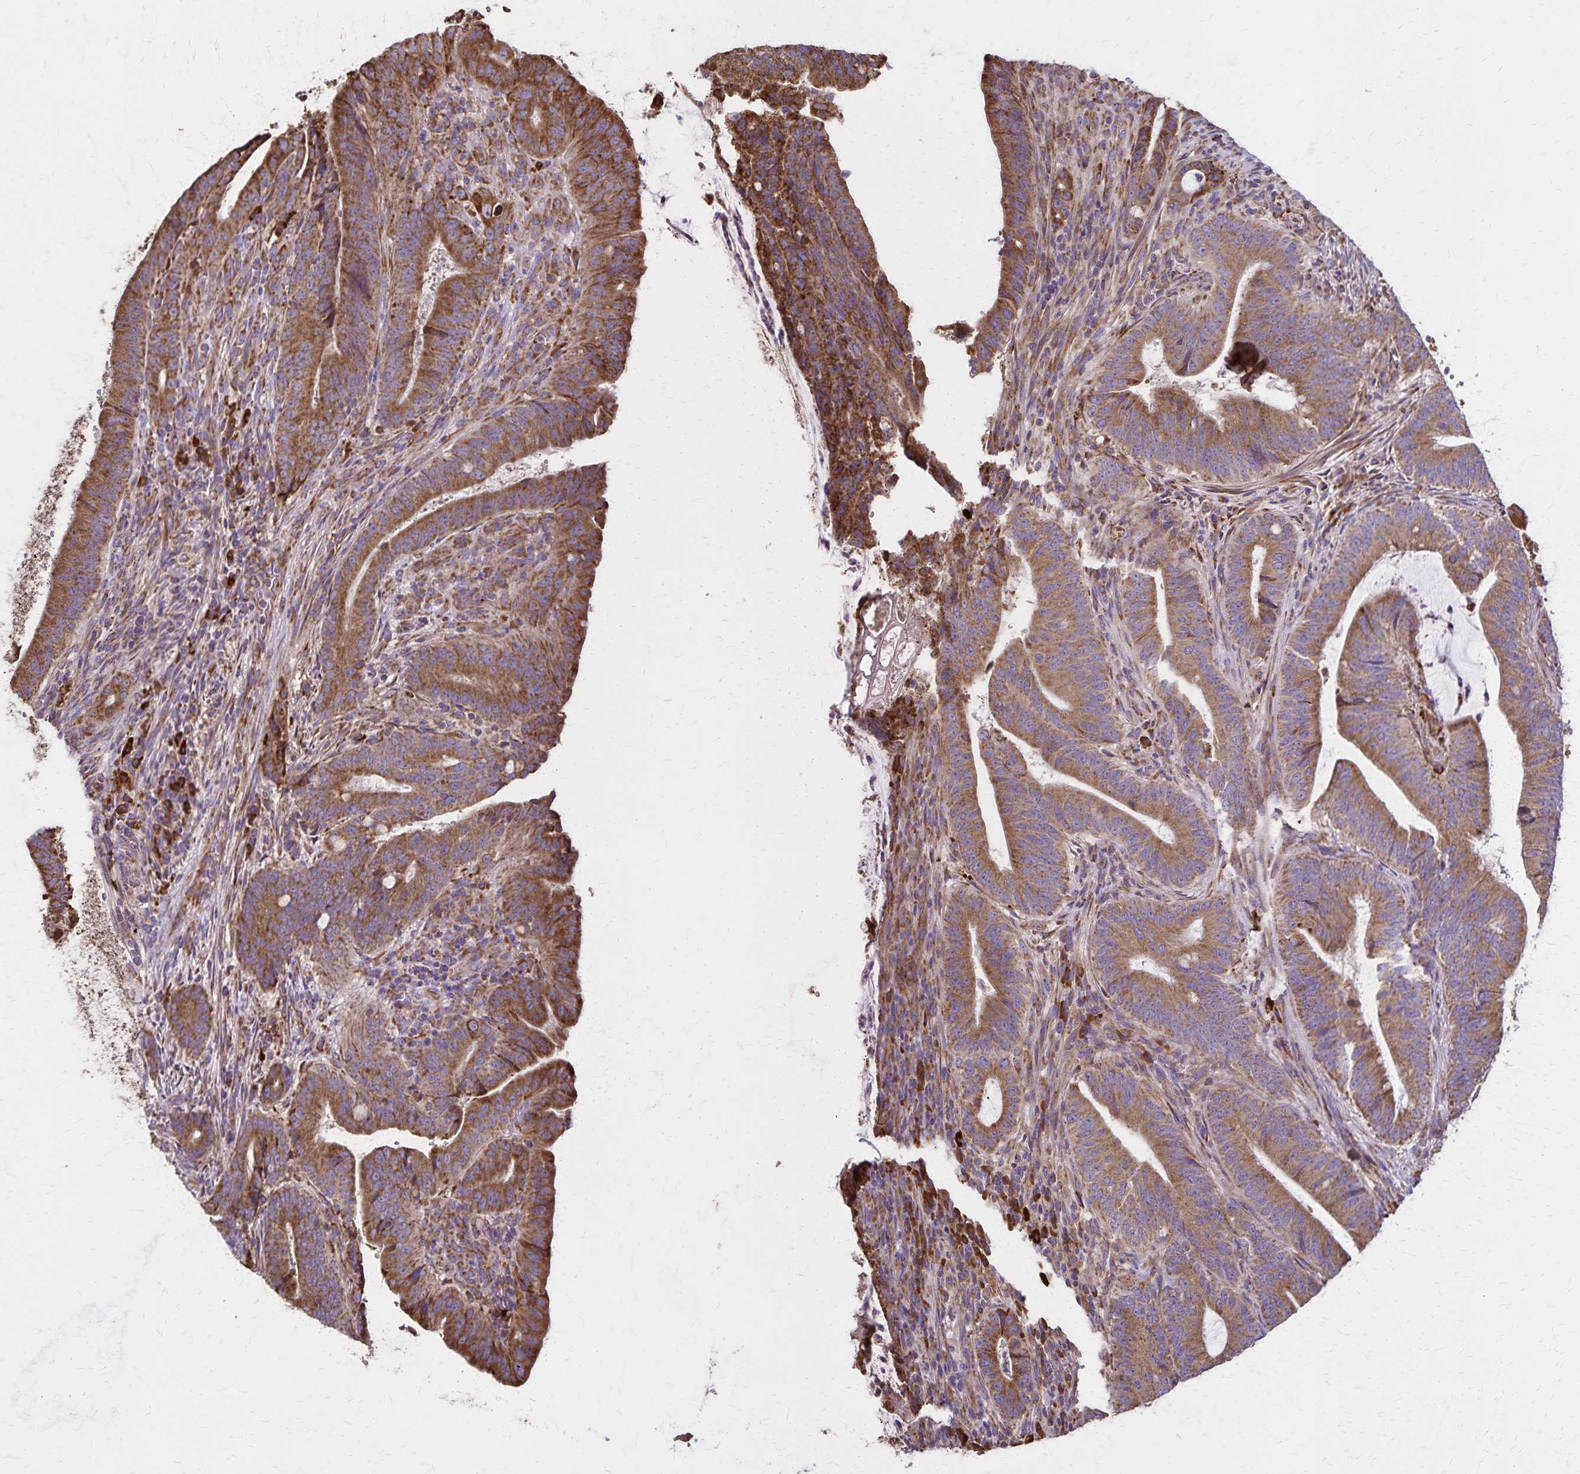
{"staining": {"intensity": "moderate", "quantity": ">75%", "location": "cytoplasmic/membranous"}, "tissue": "colorectal cancer", "cell_type": "Tumor cells", "image_type": "cancer", "snomed": [{"axis": "morphology", "description": "Adenocarcinoma, NOS"}, {"axis": "topography", "description": "Colon"}], "caption": "DAB immunohistochemical staining of human colorectal cancer exhibits moderate cytoplasmic/membranous protein expression in about >75% of tumor cells. The staining was performed using DAB to visualize the protein expression in brown, while the nuclei were stained in blue with hematoxylin (Magnification: 20x).", "gene": "RNF10", "patient": {"sex": "female", "age": 43}}